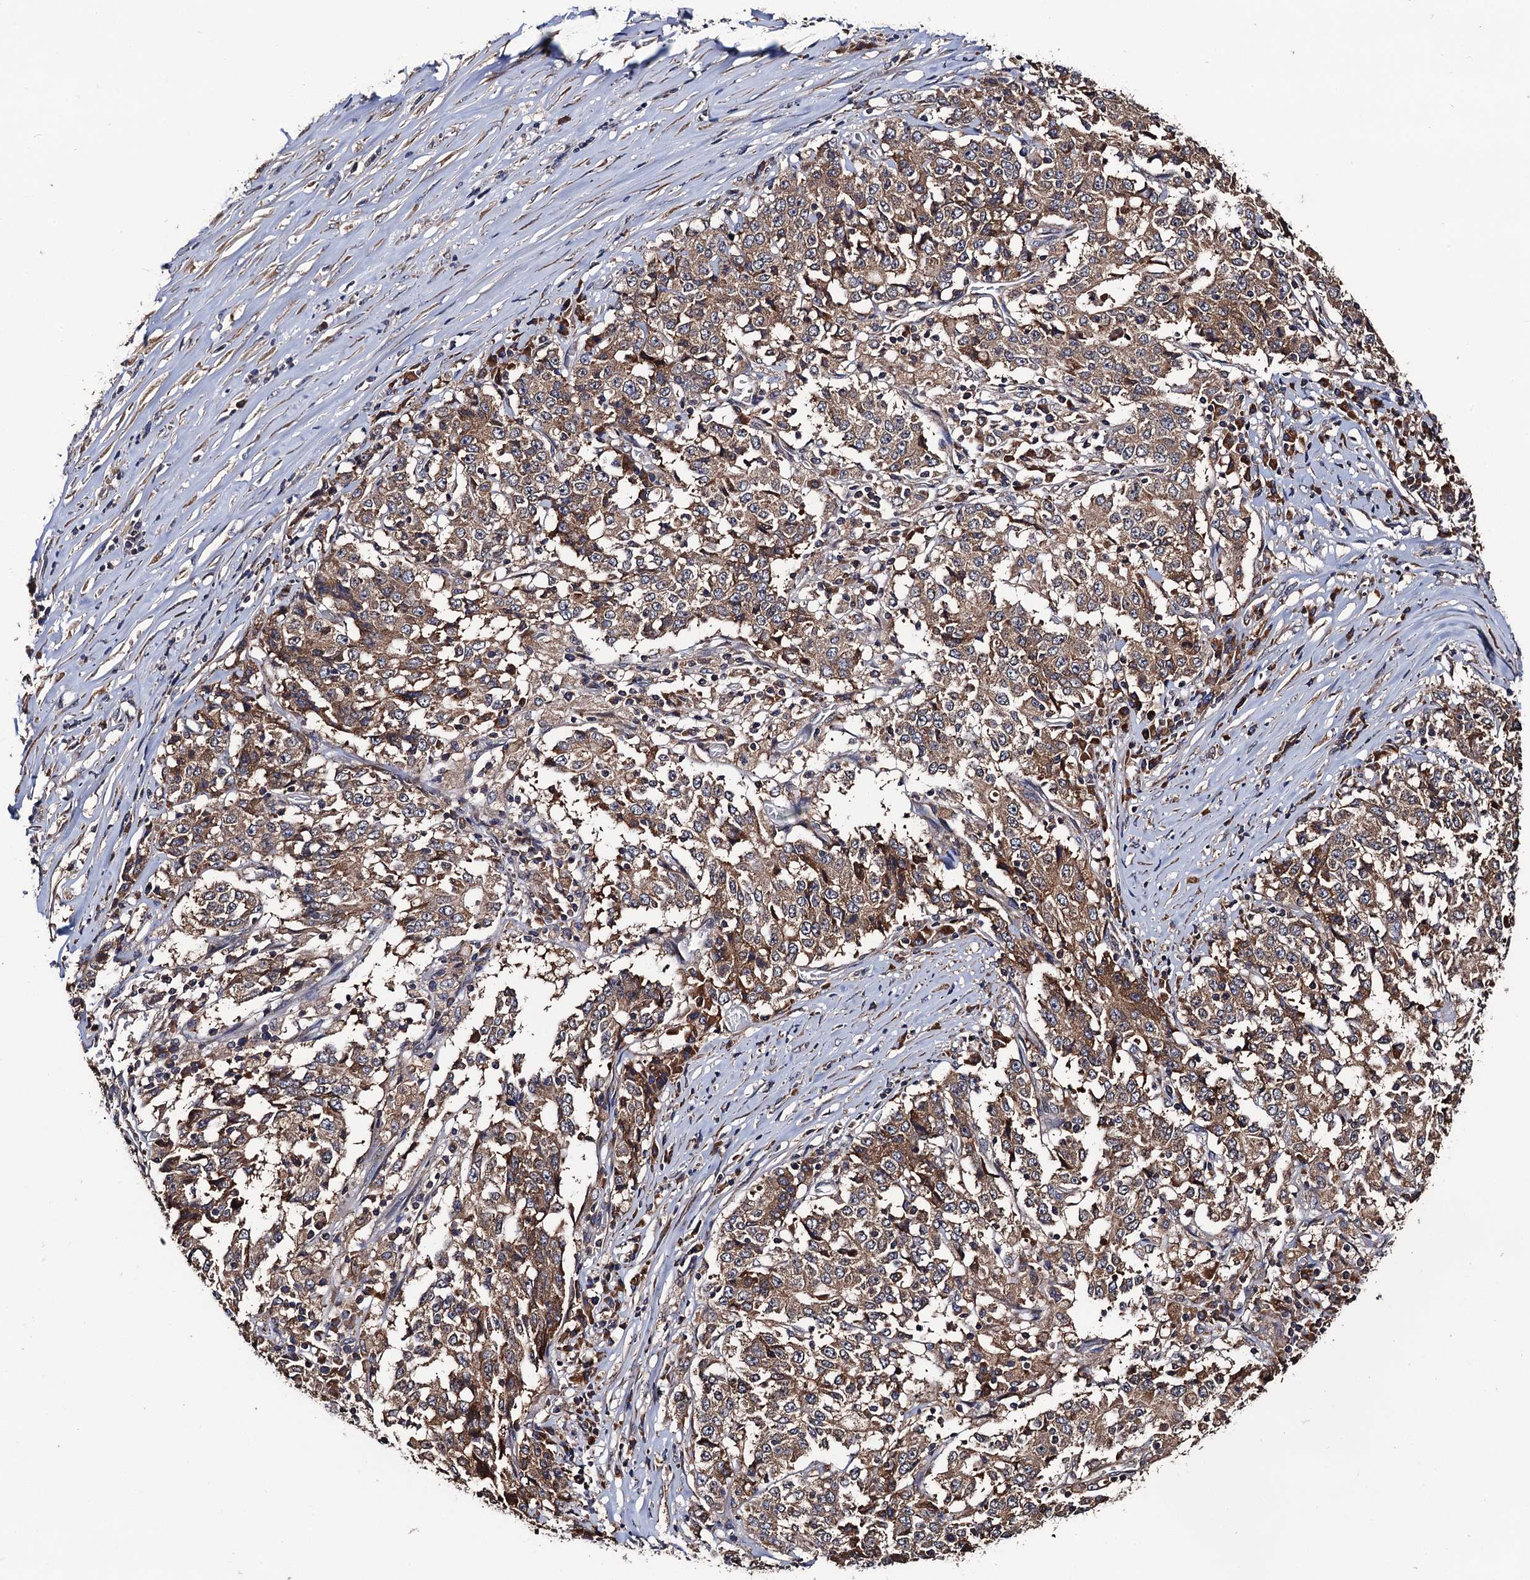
{"staining": {"intensity": "moderate", "quantity": ">75%", "location": "cytoplasmic/membranous"}, "tissue": "stomach cancer", "cell_type": "Tumor cells", "image_type": "cancer", "snomed": [{"axis": "morphology", "description": "Adenocarcinoma, NOS"}, {"axis": "topography", "description": "Stomach"}], "caption": "IHC staining of stomach cancer, which displays medium levels of moderate cytoplasmic/membranous expression in approximately >75% of tumor cells indicating moderate cytoplasmic/membranous protein expression. The staining was performed using DAB (brown) for protein detection and nuclei were counterstained in hematoxylin (blue).", "gene": "RGS11", "patient": {"sex": "male", "age": 59}}